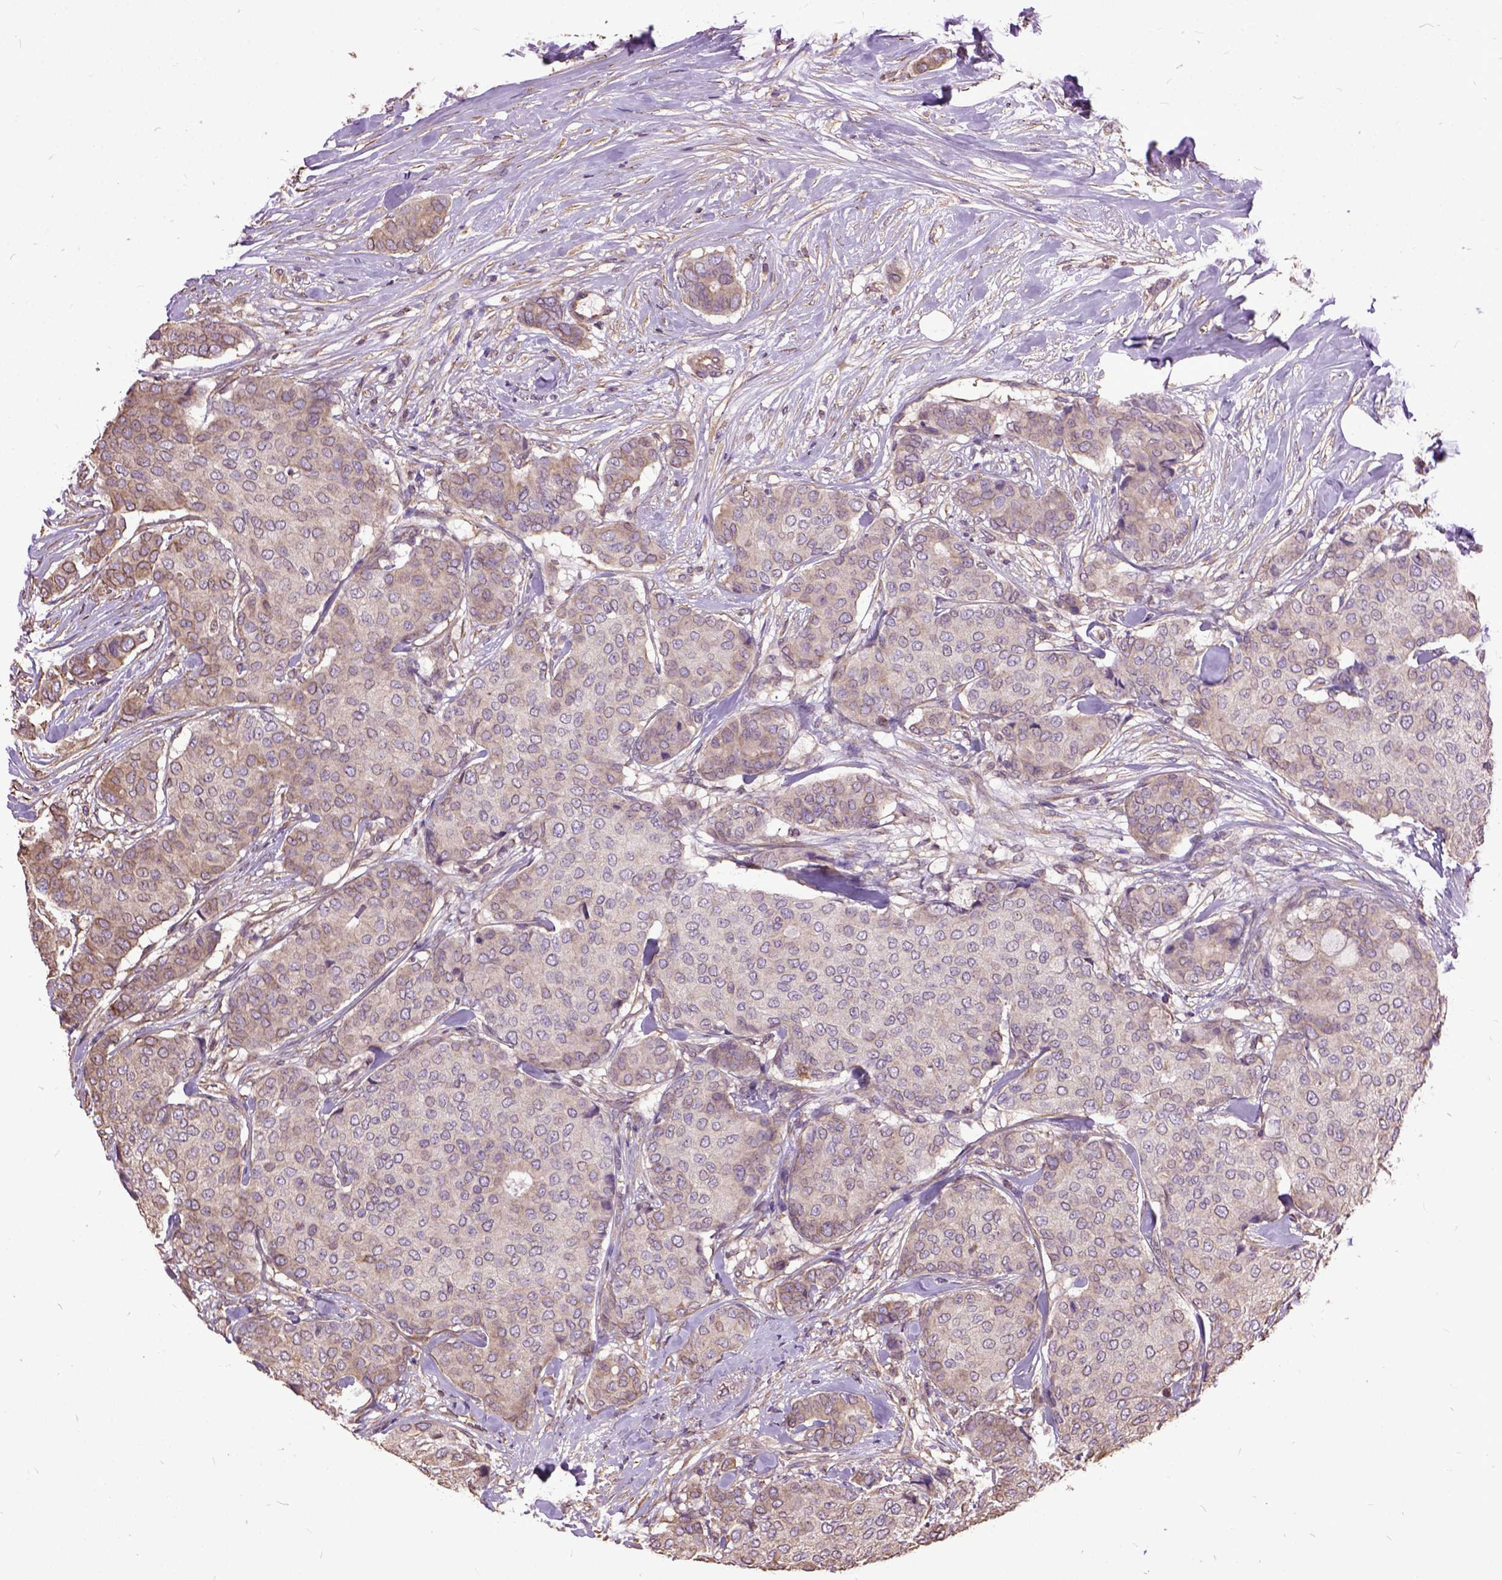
{"staining": {"intensity": "weak", "quantity": "<25%", "location": "cytoplasmic/membranous"}, "tissue": "breast cancer", "cell_type": "Tumor cells", "image_type": "cancer", "snomed": [{"axis": "morphology", "description": "Duct carcinoma"}, {"axis": "topography", "description": "Breast"}], "caption": "Protein analysis of breast cancer (invasive ductal carcinoma) exhibits no significant positivity in tumor cells.", "gene": "AREG", "patient": {"sex": "female", "age": 75}}